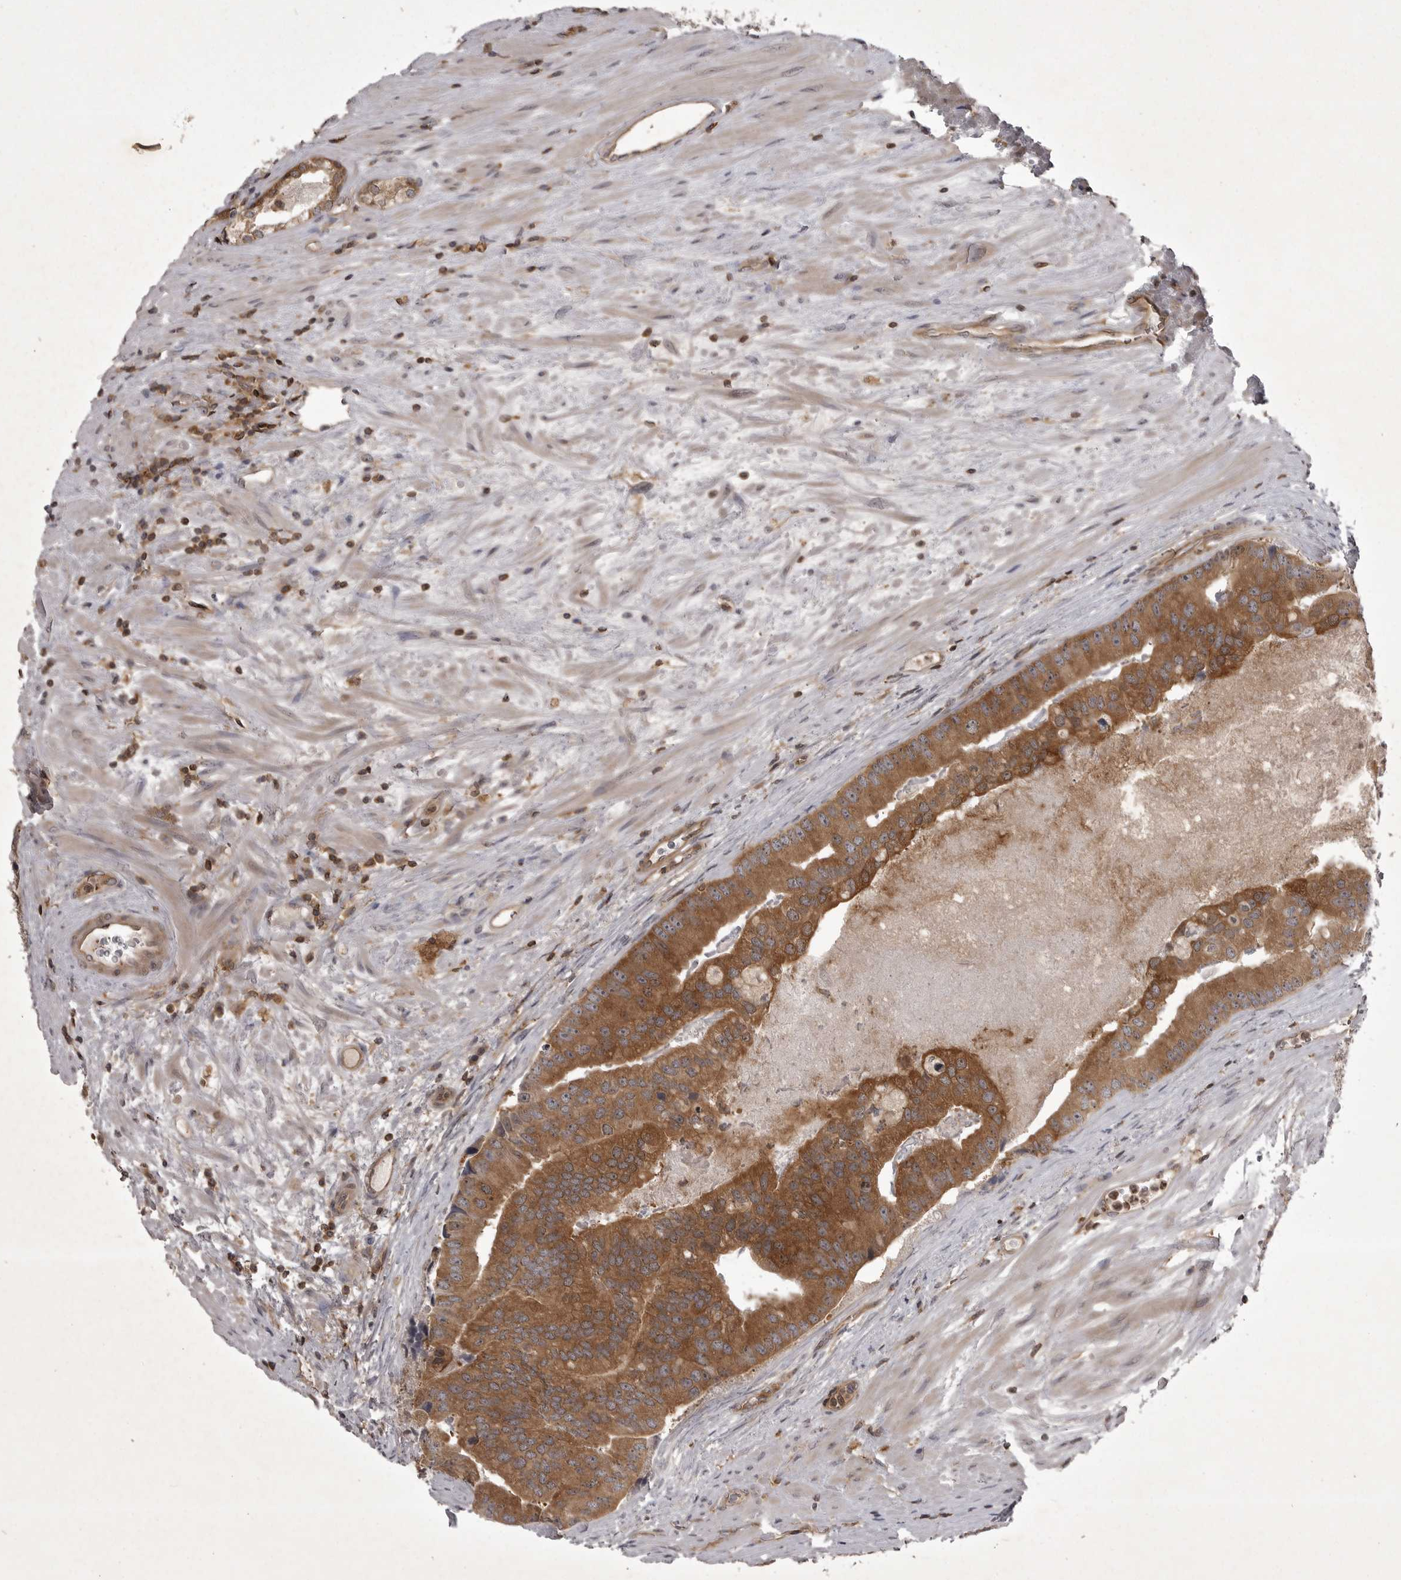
{"staining": {"intensity": "strong", "quantity": ">75%", "location": "cytoplasmic/membranous"}, "tissue": "prostate cancer", "cell_type": "Tumor cells", "image_type": "cancer", "snomed": [{"axis": "morphology", "description": "Adenocarcinoma, High grade"}, {"axis": "topography", "description": "Prostate"}], "caption": "Immunohistochemistry (DAB (3,3'-diaminobenzidine)) staining of human prostate cancer shows strong cytoplasmic/membranous protein expression in approximately >75% of tumor cells.", "gene": "STK24", "patient": {"sex": "male", "age": 70}}